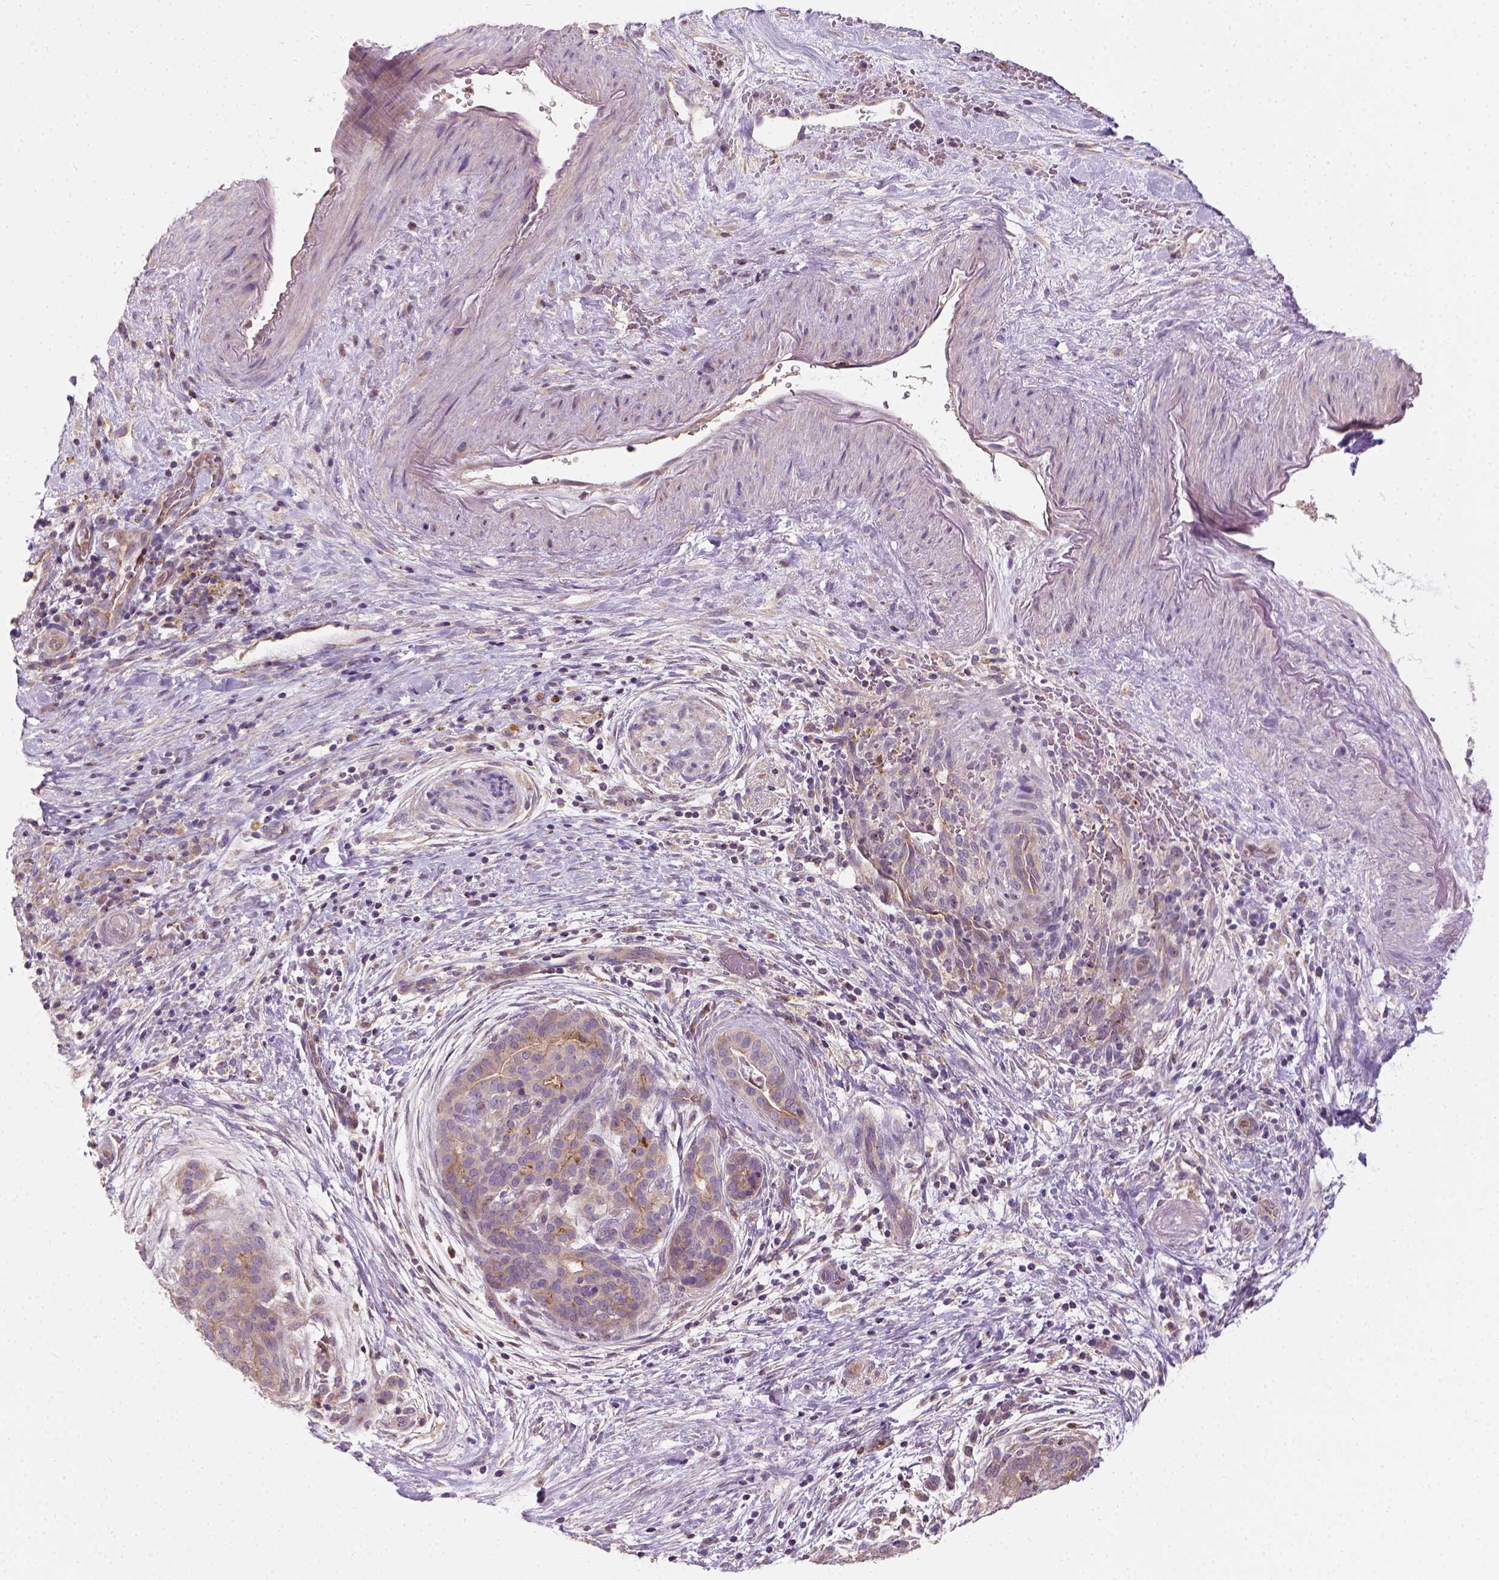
{"staining": {"intensity": "weak", "quantity": ">75%", "location": "cytoplasmic/membranous"}, "tissue": "pancreatic cancer", "cell_type": "Tumor cells", "image_type": "cancer", "snomed": [{"axis": "morphology", "description": "Adenocarcinoma, NOS"}, {"axis": "topography", "description": "Pancreas"}], "caption": "Tumor cells exhibit weak cytoplasmic/membranous positivity in approximately >75% of cells in pancreatic cancer (adenocarcinoma).", "gene": "CRACR2A", "patient": {"sex": "male", "age": 44}}